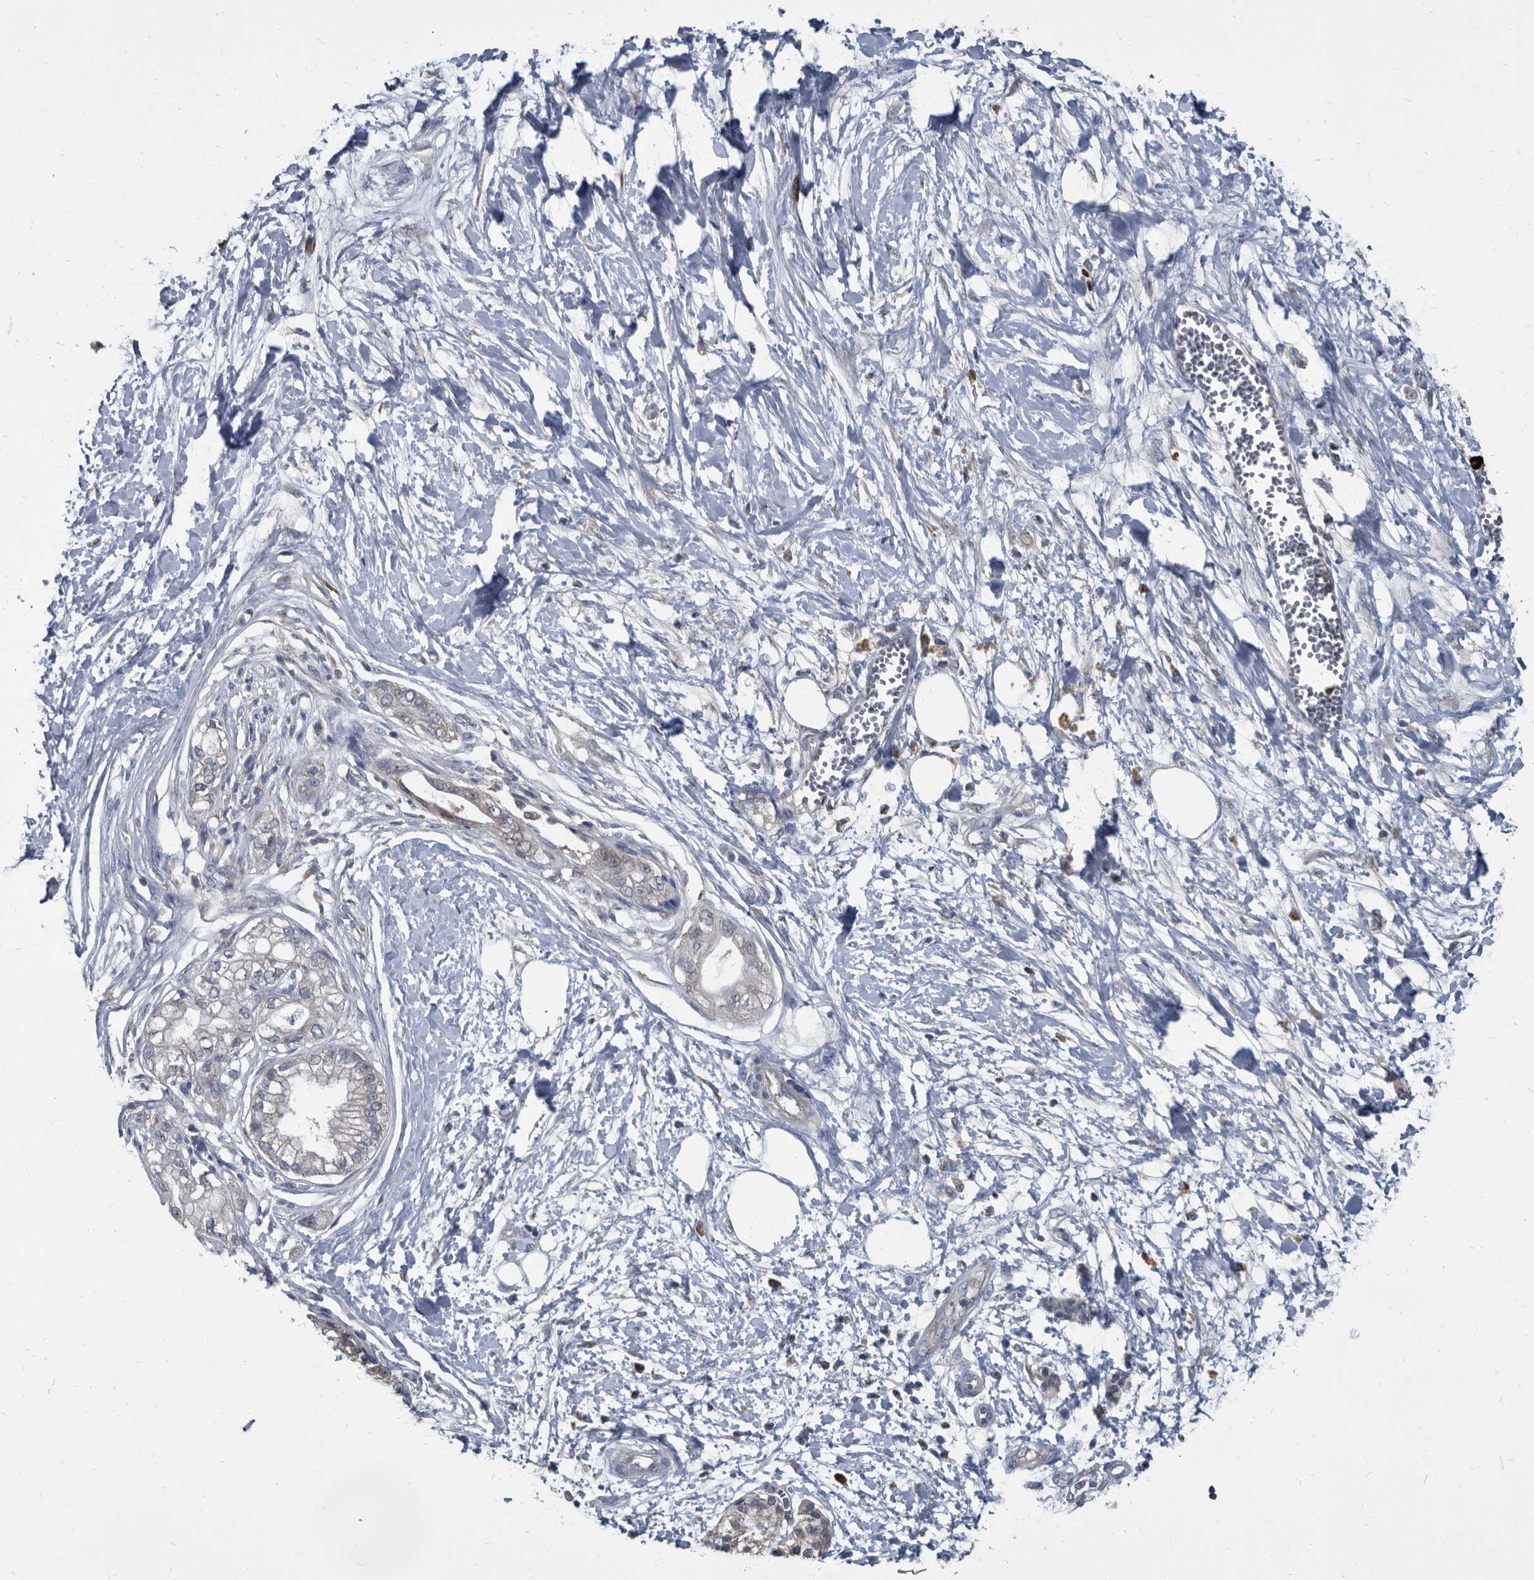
{"staining": {"intensity": "negative", "quantity": "none", "location": "none"}, "tissue": "pancreatic cancer", "cell_type": "Tumor cells", "image_type": "cancer", "snomed": [{"axis": "morphology", "description": "Adenocarcinoma, NOS"}, {"axis": "topography", "description": "Pancreas"}], "caption": "This is an immunohistochemistry photomicrograph of pancreatic cancer (adenocarcinoma). There is no expression in tumor cells.", "gene": "CDV3", "patient": {"sex": "male", "age": 68}}